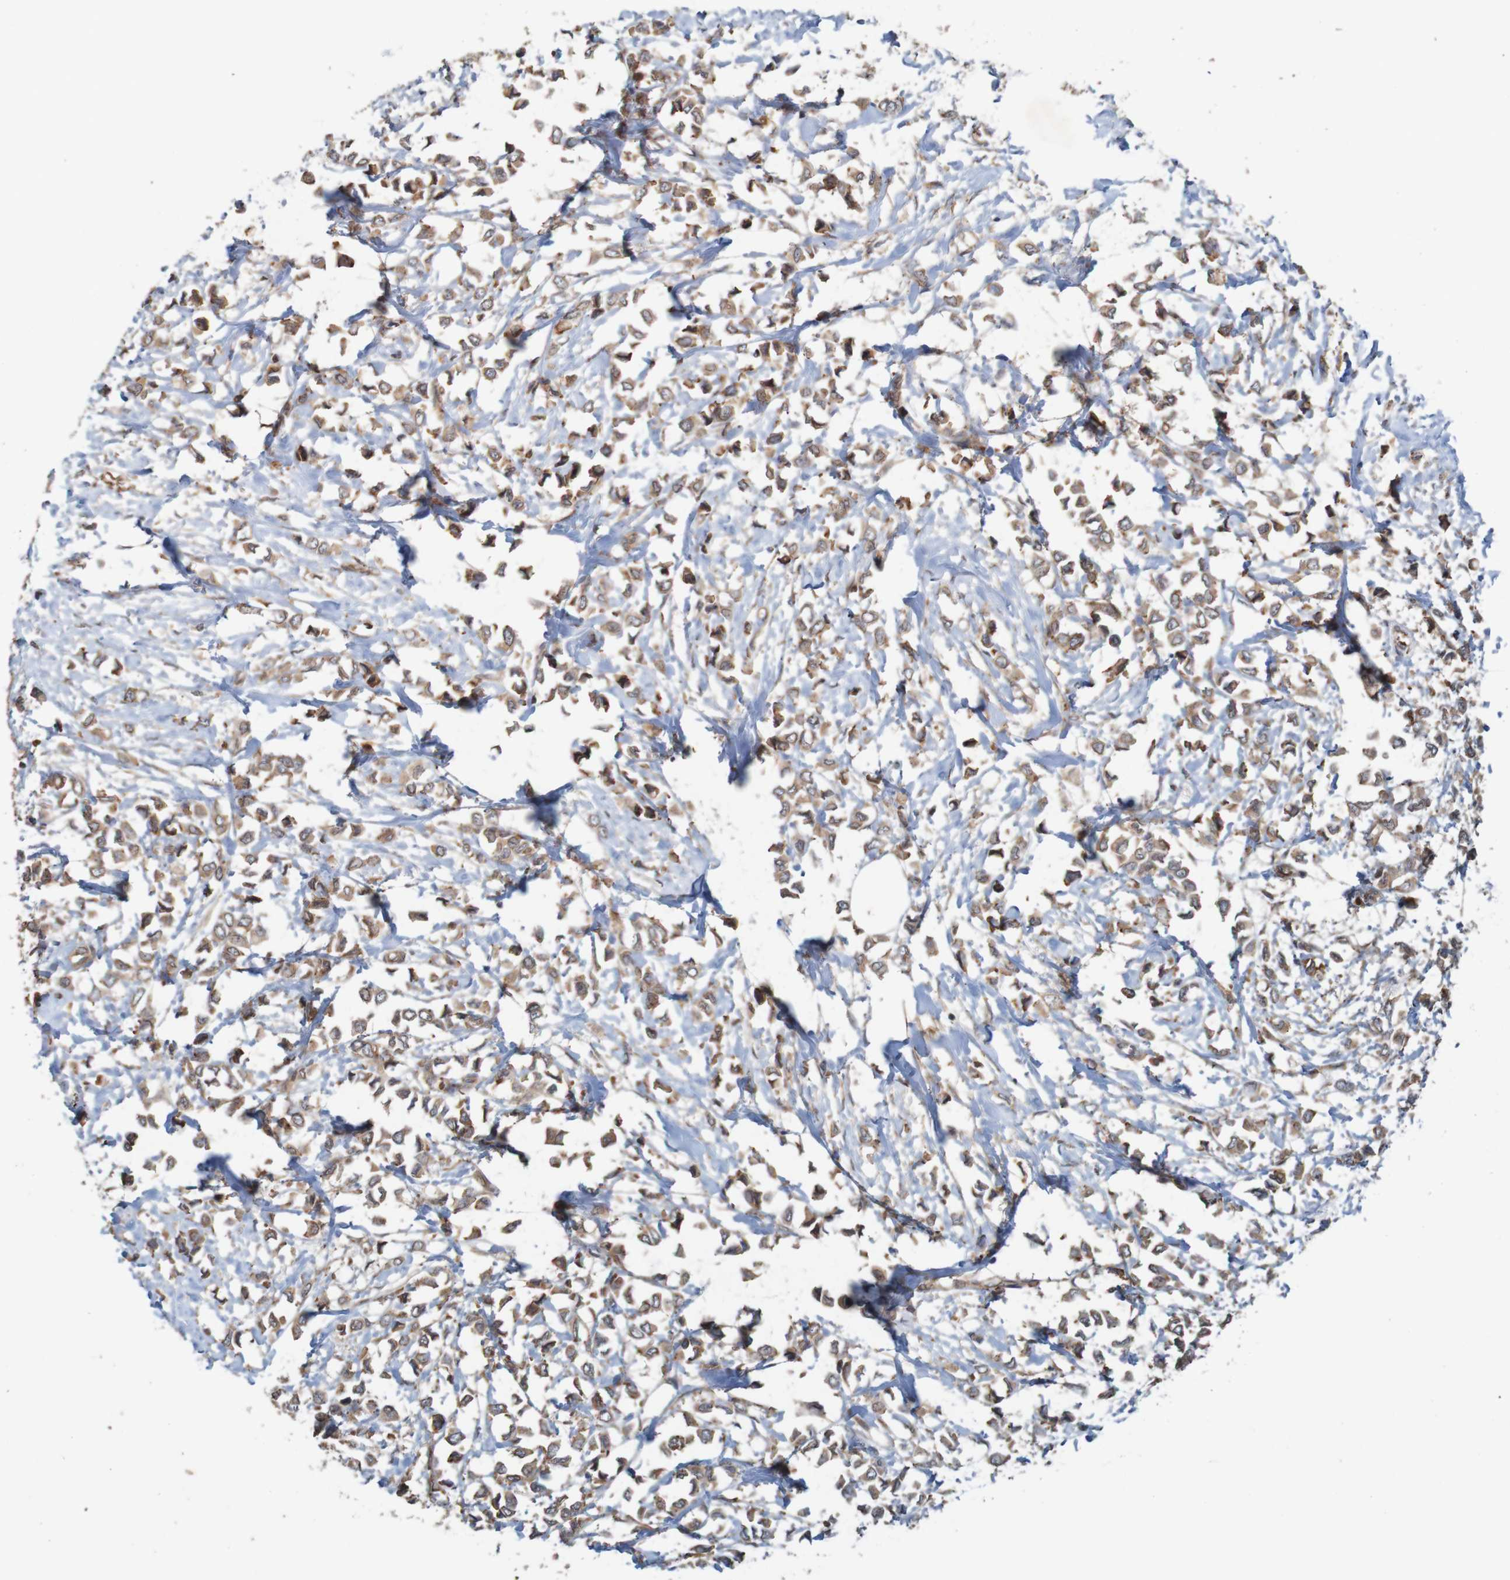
{"staining": {"intensity": "moderate", "quantity": ">75%", "location": "cytoplasmic/membranous"}, "tissue": "breast cancer", "cell_type": "Tumor cells", "image_type": "cancer", "snomed": [{"axis": "morphology", "description": "Lobular carcinoma"}, {"axis": "topography", "description": "Breast"}], "caption": "Brown immunohistochemical staining in human breast cancer (lobular carcinoma) displays moderate cytoplasmic/membranous staining in approximately >75% of tumor cells.", "gene": "ARHGEF11", "patient": {"sex": "female", "age": 51}}